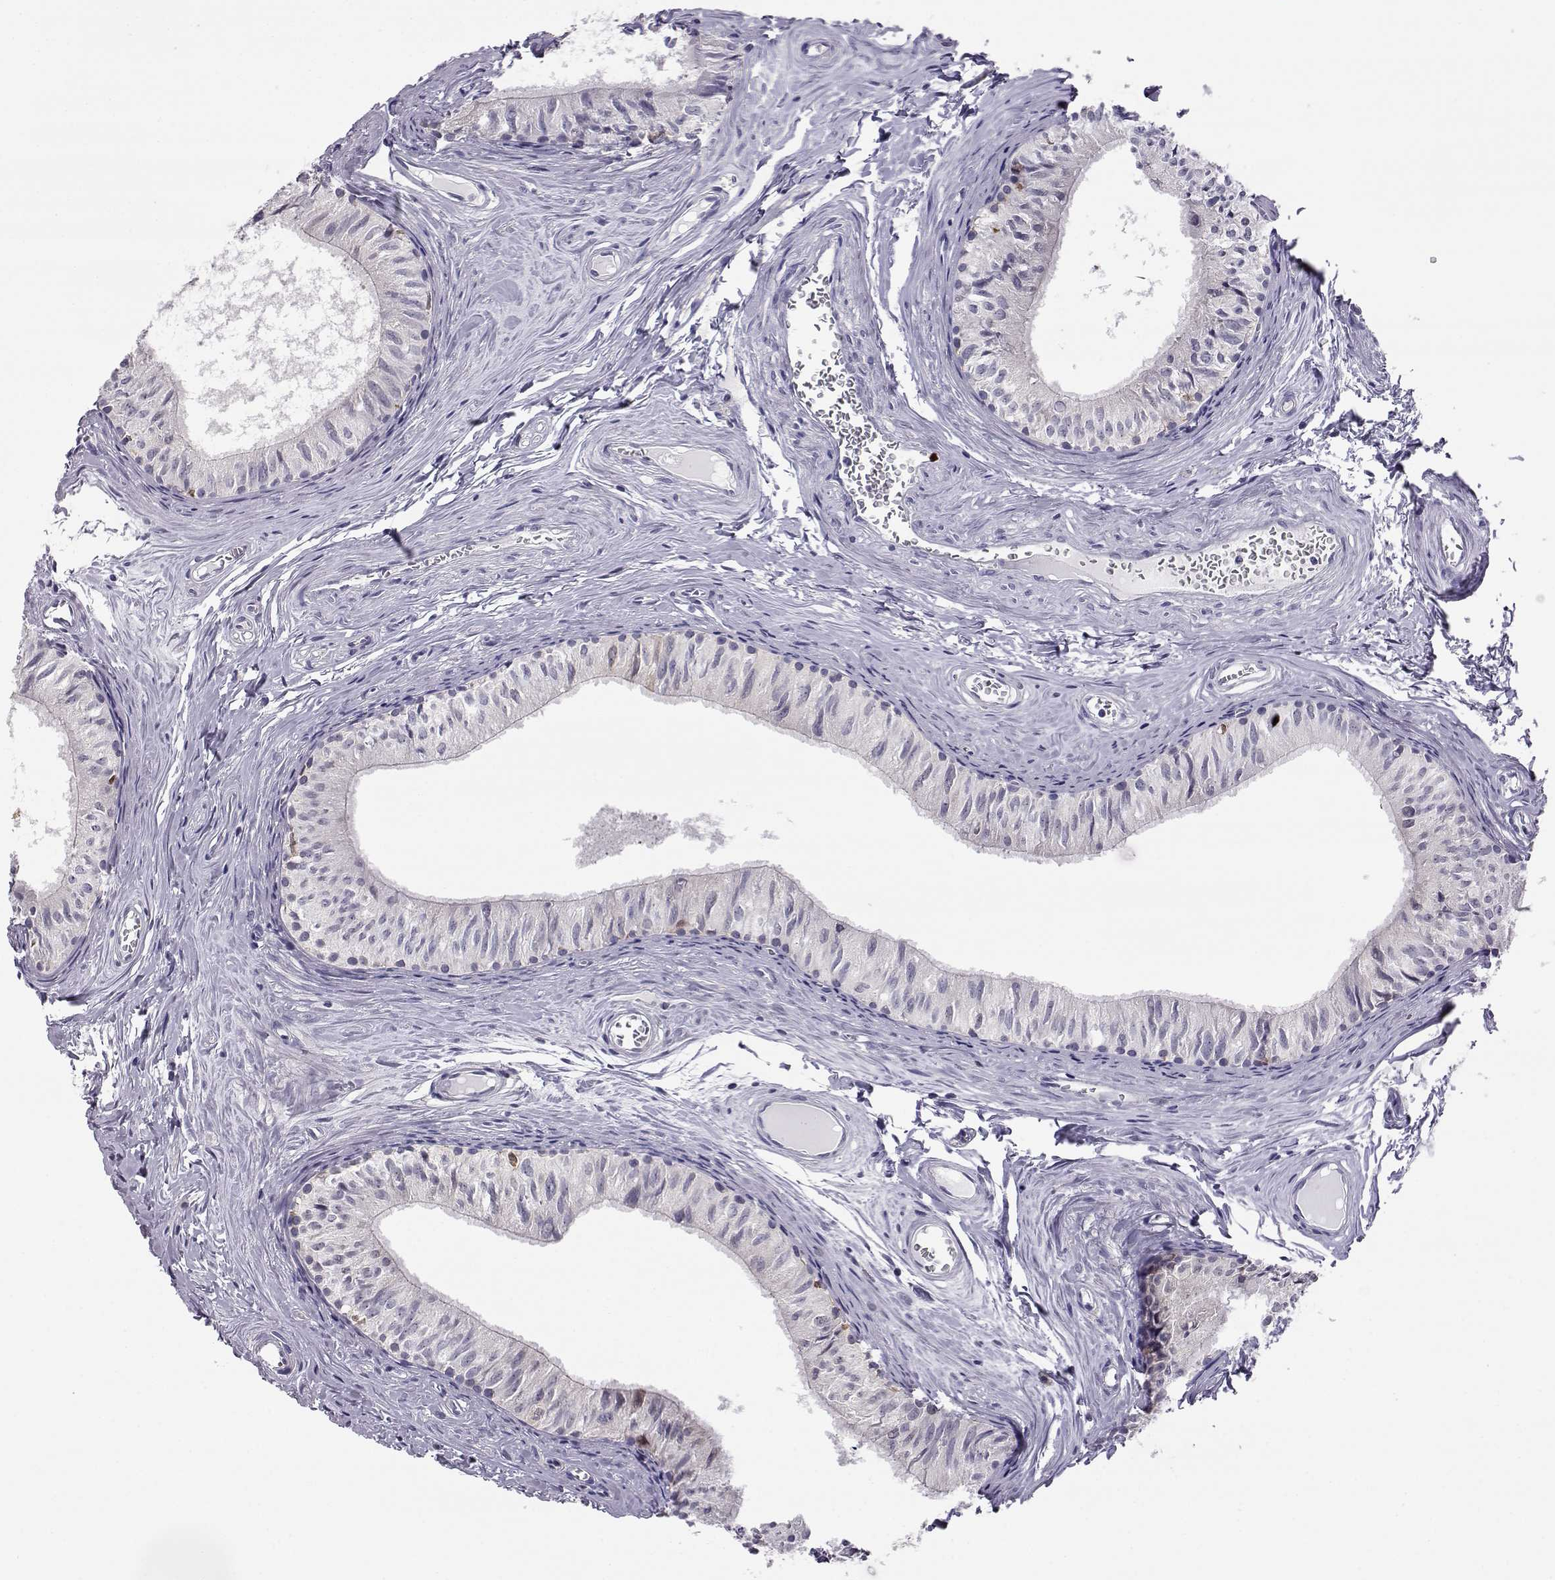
{"staining": {"intensity": "weak", "quantity": "<25%", "location": "cytoplasmic/membranous"}, "tissue": "epididymis", "cell_type": "Glandular cells", "image_type": "normal", "snomed": [{"axis": "morphology", "description": "Normal tissue, NOS"}, {"axis": "topography", "description": "Epididymis"}], "caption": "This image is of normal epididymis stained with immunohistochemistry to label a protein in brown with the nuclei are counter-stained blue. There is no expression in glandular cells. Brightfield microscopy of immunohistochemistry (IHC) stained with DAB (brown) and hematoxylin (blue), captured at high magnification.", "gene": "AKR1B1", "patient": {"sex": "male", "age": 52}}